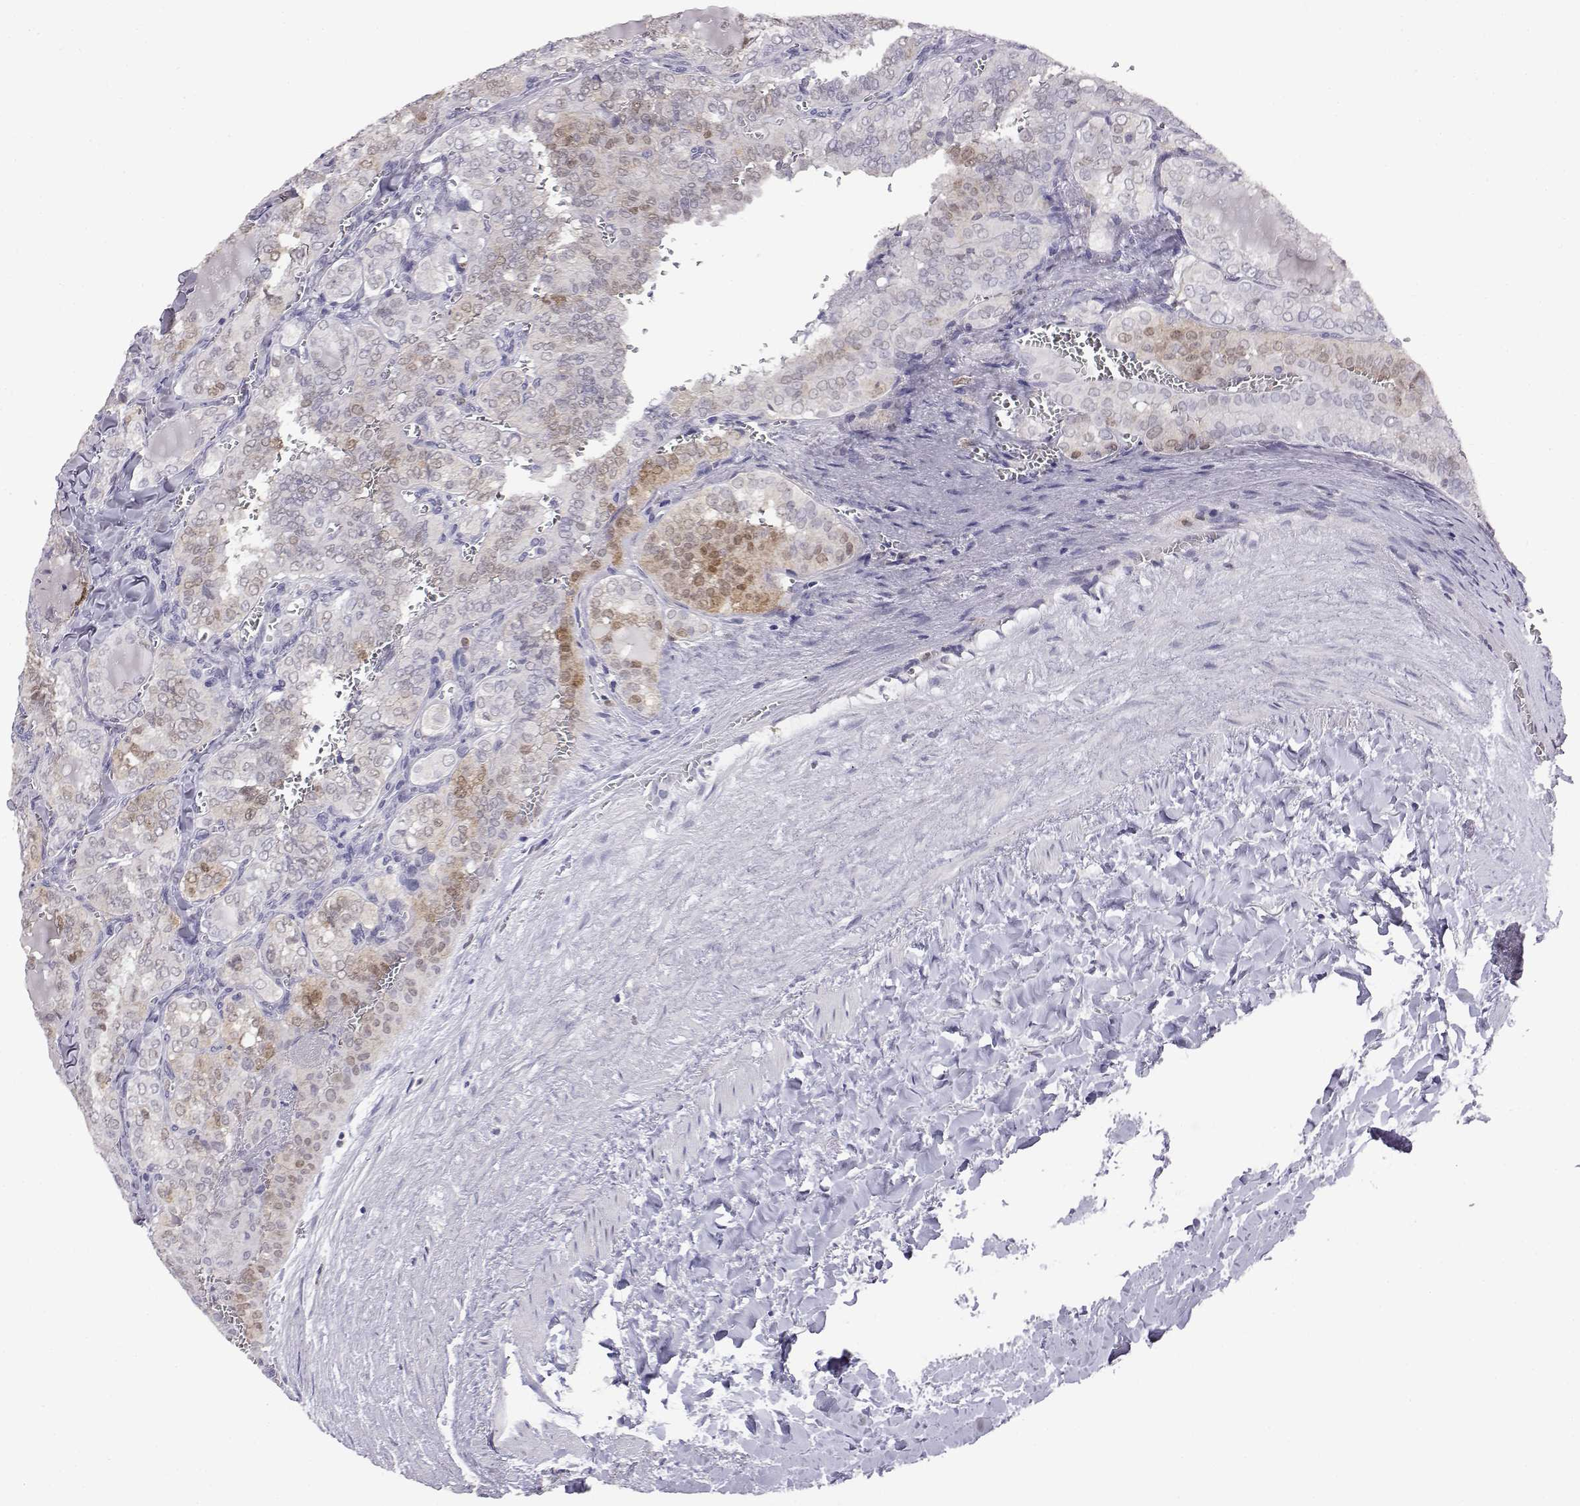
{"staining": {"intensity": "weak", "quantity": "<25%", "location": "cytoplasmic/membranous,nuclear"}, "tissue": "thyroid cancer", "cell_type": "Tumor cells", "image_type": "cancer", "snomed": [{"axis": "morphology", "description": "Papillary adenocarcinoma, NOS"}, {"axis": "topography", "description": "Thyroid gland"}], "caption": "Immunohistochemistry (IHC) histopathology image of human papillary adenocarcinoma (thyroid) stained for a protein (brown), which reveals no staining in tumor cells.", "gene": "AKR1B1", "patient": {"sex": "female", "age": 41}}